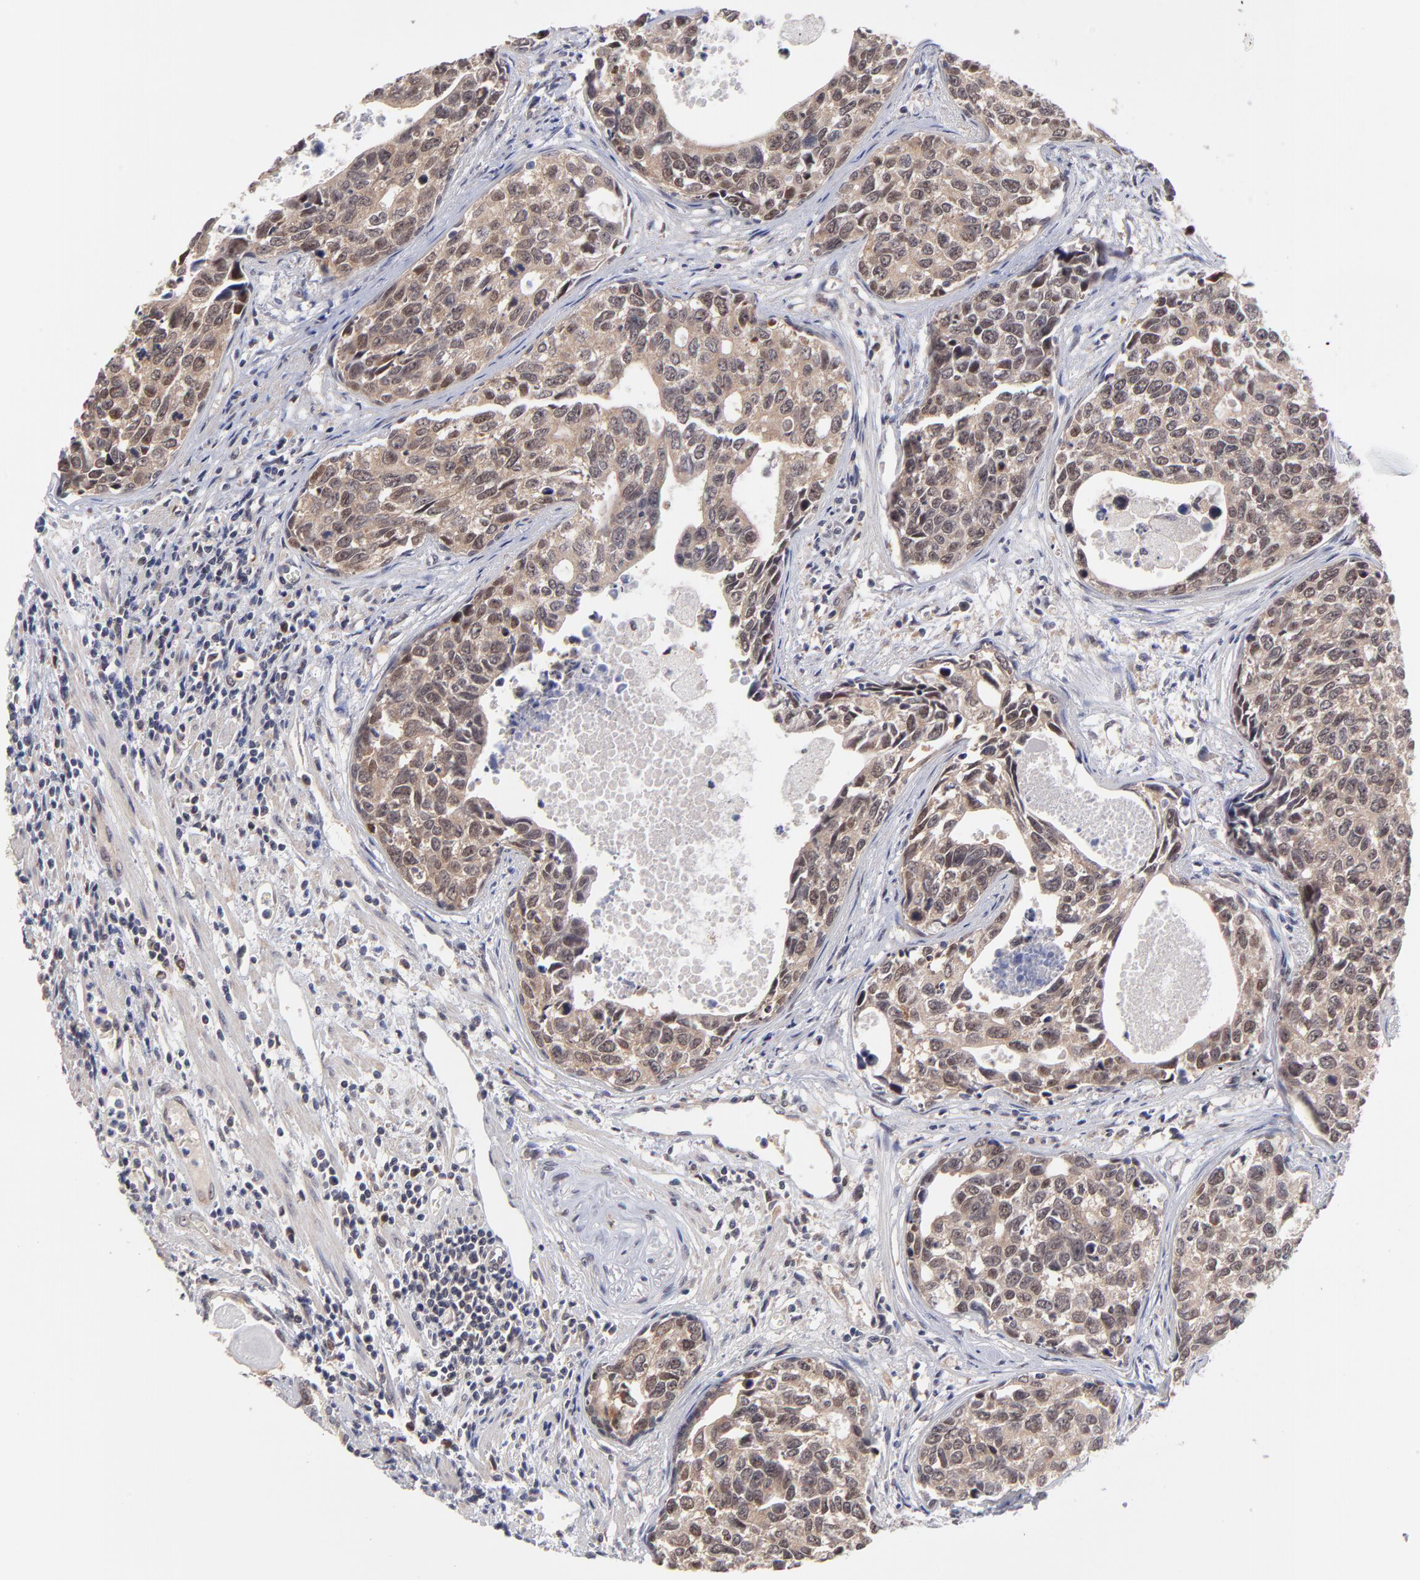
{"staining": {"intensity": "moderate", "quantity": ">75%", "location": "cytoplasmic/membranous,nuclear"}, "tissue": "urothelial cancer", "cell_type": "Tumor cells", "image_type": "cancer", "snomed": [{"axis": "morphology", "description": "Urothelial carcinoma, High grade"}, {"axis": "topography", "description": "Urinary bladder"}], "caption": "There is medium levels of moderate cytoplasmic/membranous and nuclear positivity in tumor cells of urothelial cancer, as demonstrated by immunohistochemical staining (brown color).", "gene": "UBE2E3", "patient": {"sex": "male", "age": 81}}